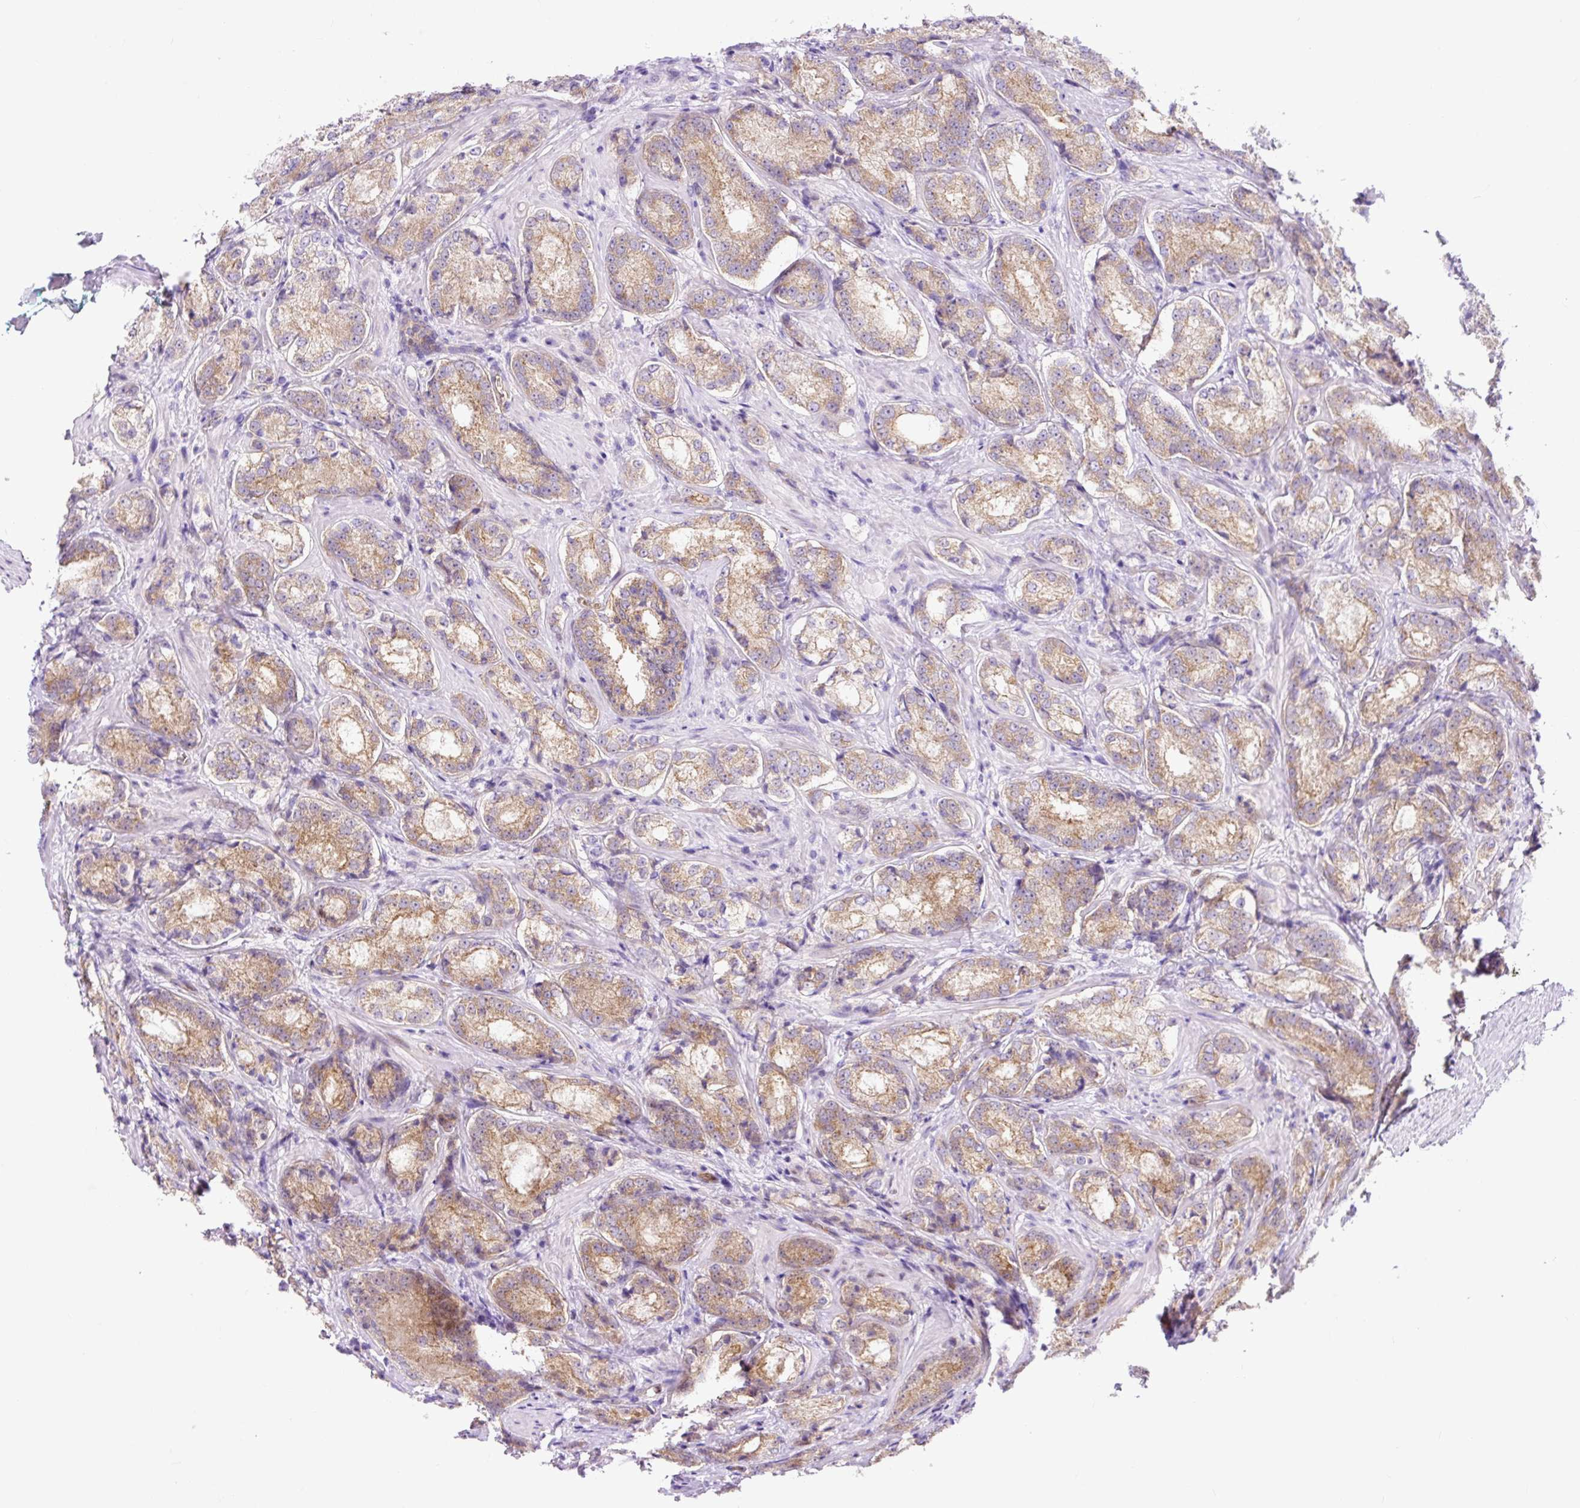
{"staining": {"intensity": "moderate", "quantity": ">75%", "location": "cytoplasmic/membranous"}, "tissue": "prostate cancer", "cell_type": "Tumor cells", "image_type": "cancer", "snomed": [{"axis": "morphology", "description": "Adenocarcinoma, Low grade"}, {"axis": "topography", "description": "Prostate"}], "caption": "DAB (3,3'-diaminobenzidine) immunohistochemical staining of prostate cancer (adenocarcinoma (low-grade)) exhibits moderate cytoplasmic/membranous protein expression in approximately >75% of tumor cells. (DAB IHC, brown staining for protein, blue staining for nuclei).", "gene": "HIP1R", "patient": {"sex": "male", "age": 74}}